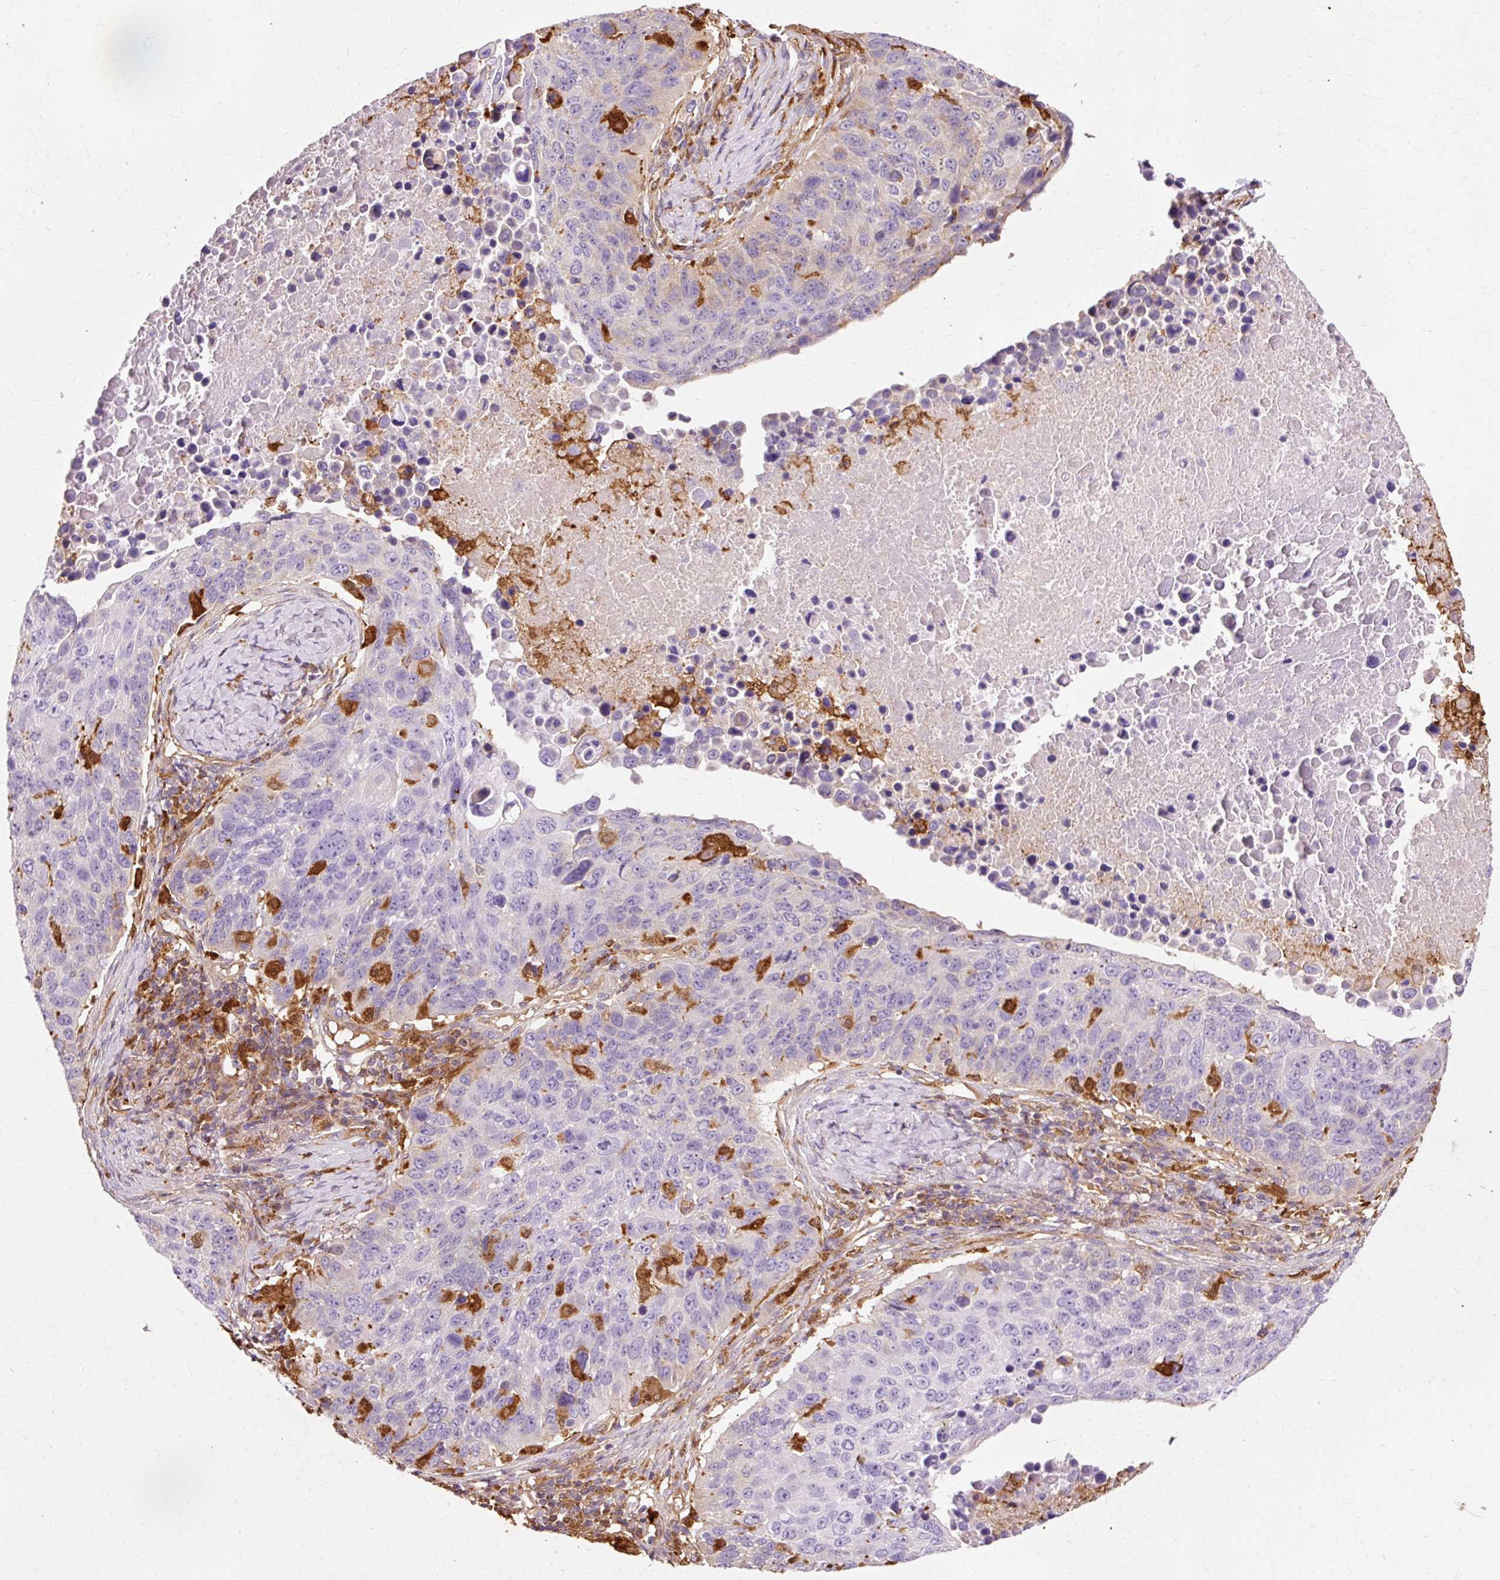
{"staining": {"intensity": "negative", "quantity": "none", "location": "none"}, "tissue": "lung cancer", "cell_type": "Tumor cells", "image_type": "cancer", "snomed": [{"axis": "morphology", "description": "Normal tissue, NOS"}, {"axis": "morphology", "description": "Squamous cell carcinoma, NOS"}, {"axis": "topography", "description": "Lymph node"}, {"axis": "topography", "description": "Lung"}], "caption": "Photomicrograph shows no protein positivity in tumor cells of lung squamous cell carcinoma tissue.", "gene": "GPX1", "patient": {"sex": "male", "age": 66}}